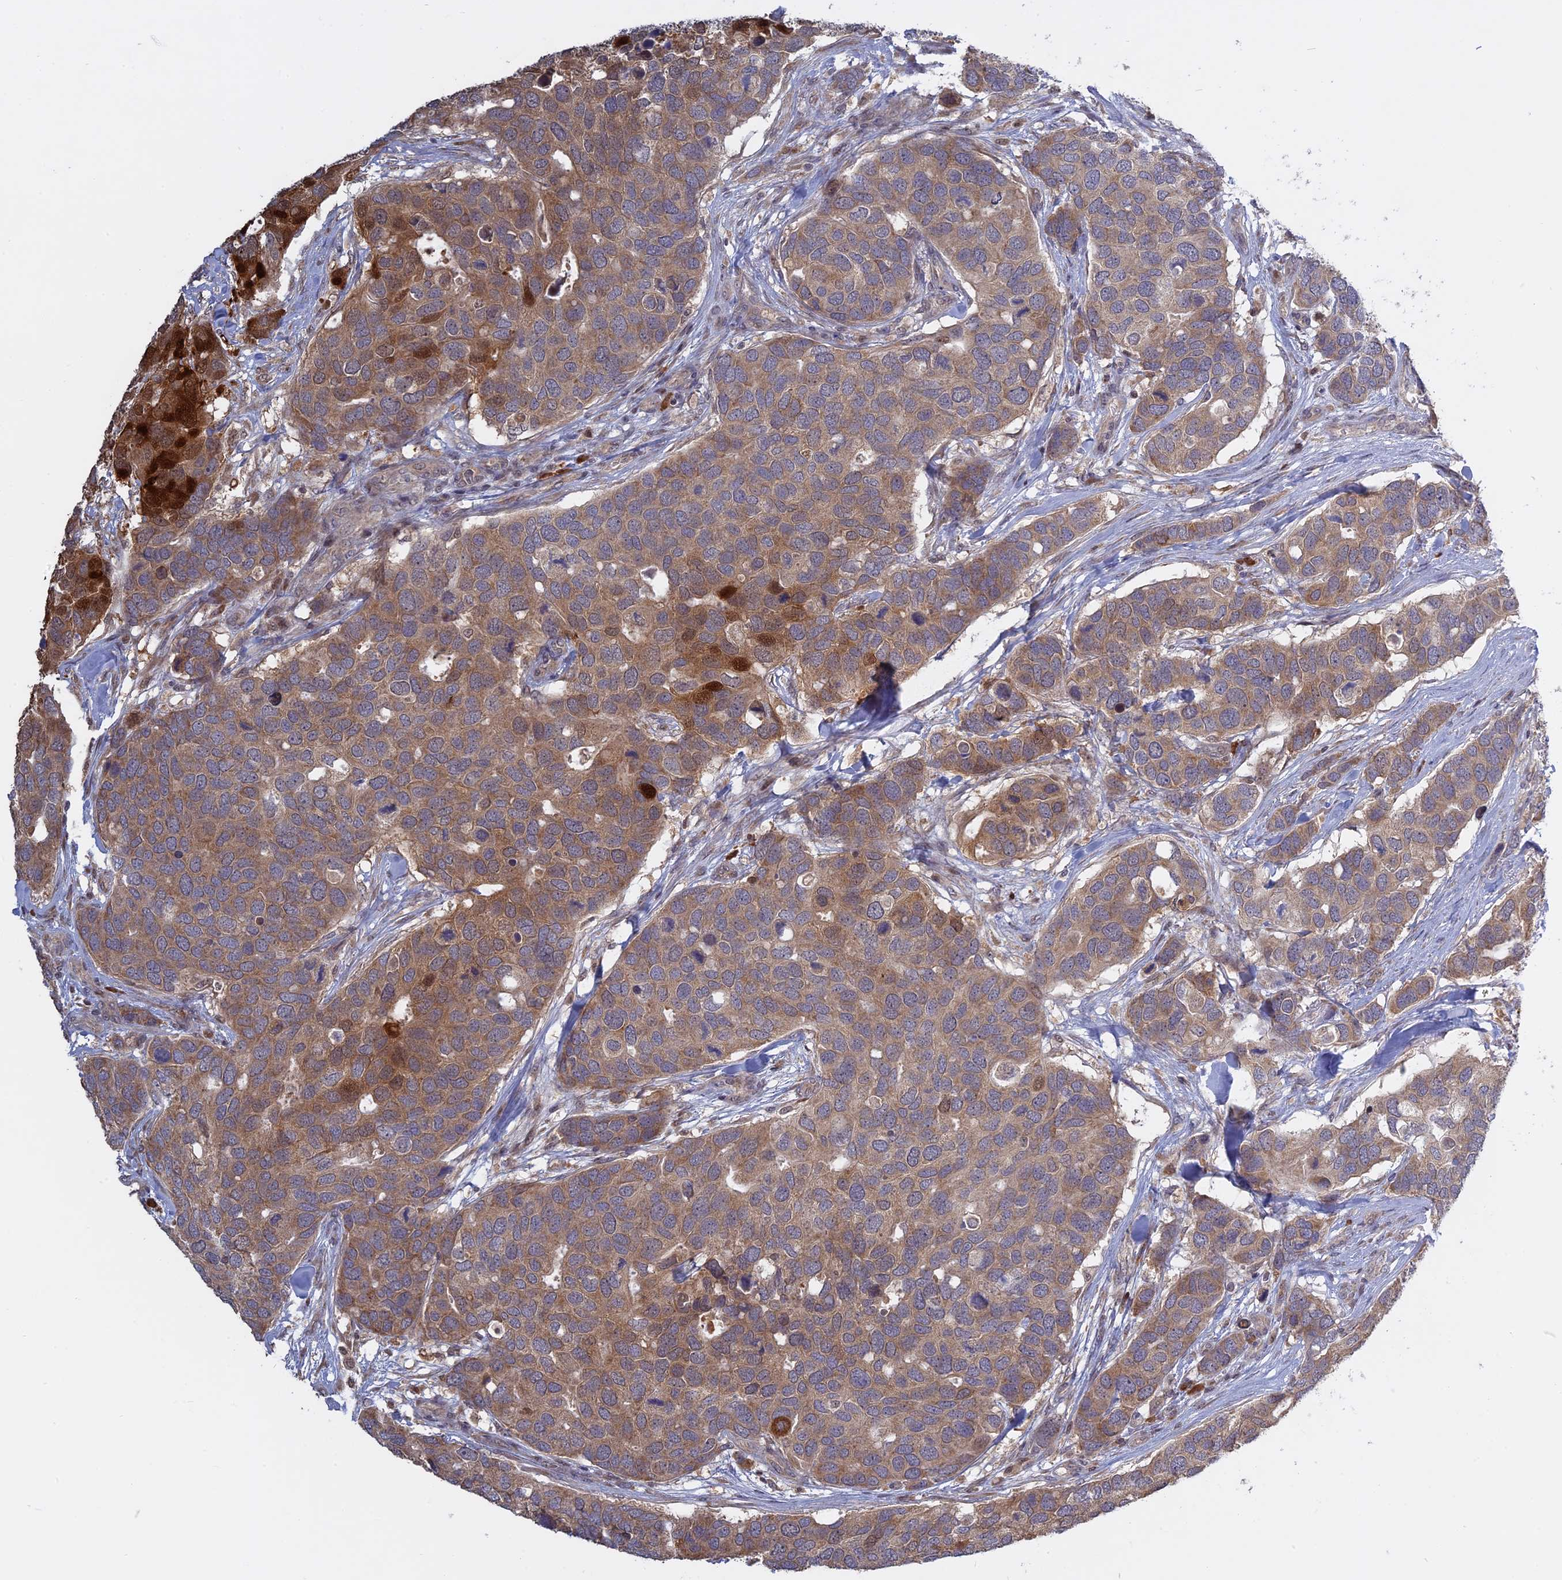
{"staining": {"intensity": "moderate", "quantity": ">75%", "location": "cytoplasmic/membranous"}, "tissue": "breast cancer", "cell_type": "Tumor cells", "image_type": "cancer", "snomed": [{"axis": "morphology", "description": "Duct carcinoma"}, {"axis": "topography", "description": "Breast"}], "caption": "This histopathology image shows IHC staining of human intraductal carcinoma (breast), with medium moderate cytoplasmic/membranous staining in about >75% of tumor cells.", "gene": "TMEM208", "patient": {"sex": "female", "age": 83}}